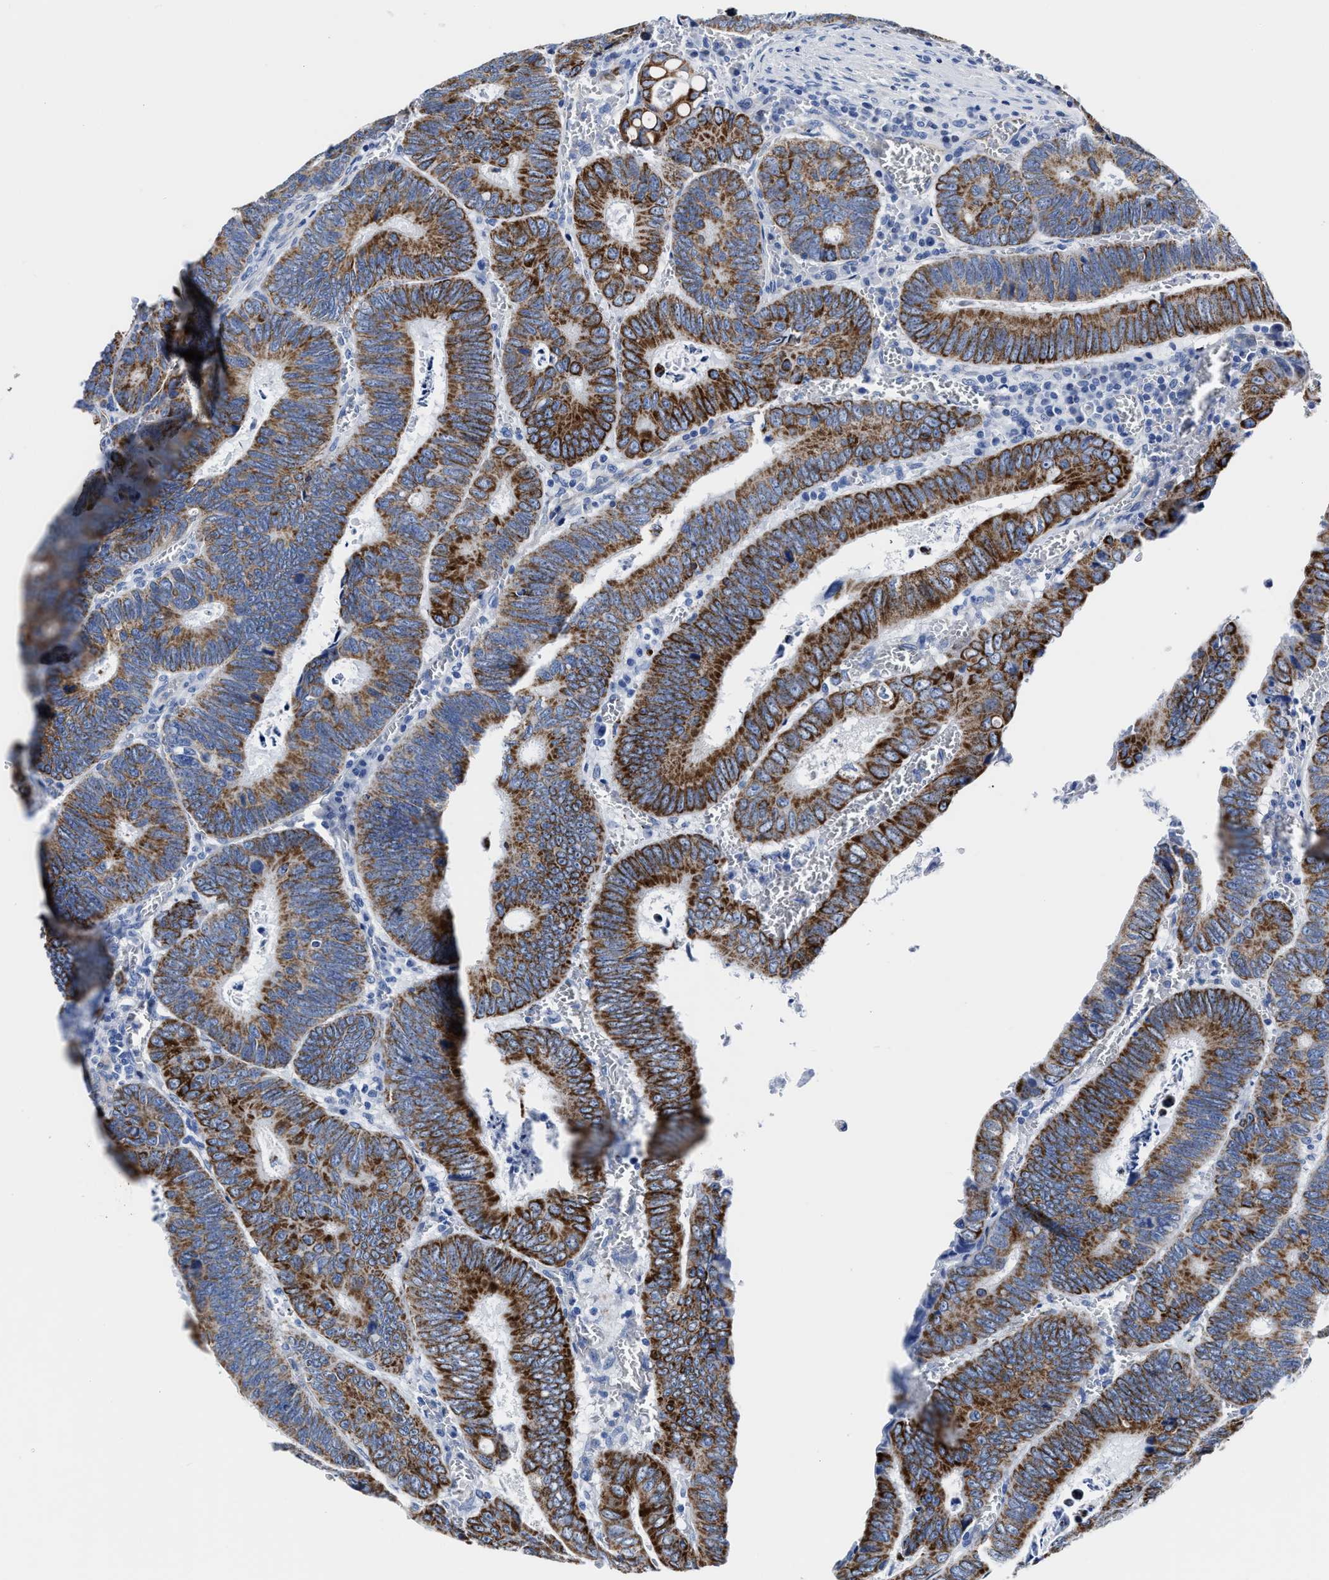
{"staining": {"intensity": "strong", "quantity": ">75%", "location": "cytoplasmic/membranous"}, "tissue": "colorectal cancer", "cell_type": "Tumor cells", "image_type": "cancer", "snomed": [{"axis": "morphology", "description": "Inflammation, NOS"}, {"axis": "morphology", "description": "Adenocarcinoma, NOS"}, {"axis": "topography", "description": "Colon"}], "caption": "Immunohistochemical staining of human colorectal cancer reveals high levels of strong cytoplasmic/membranous expression in approximately >75% of tumor cells.", "gene": "KCNMB3", "patient": {"sex": "male", "age": 72}}